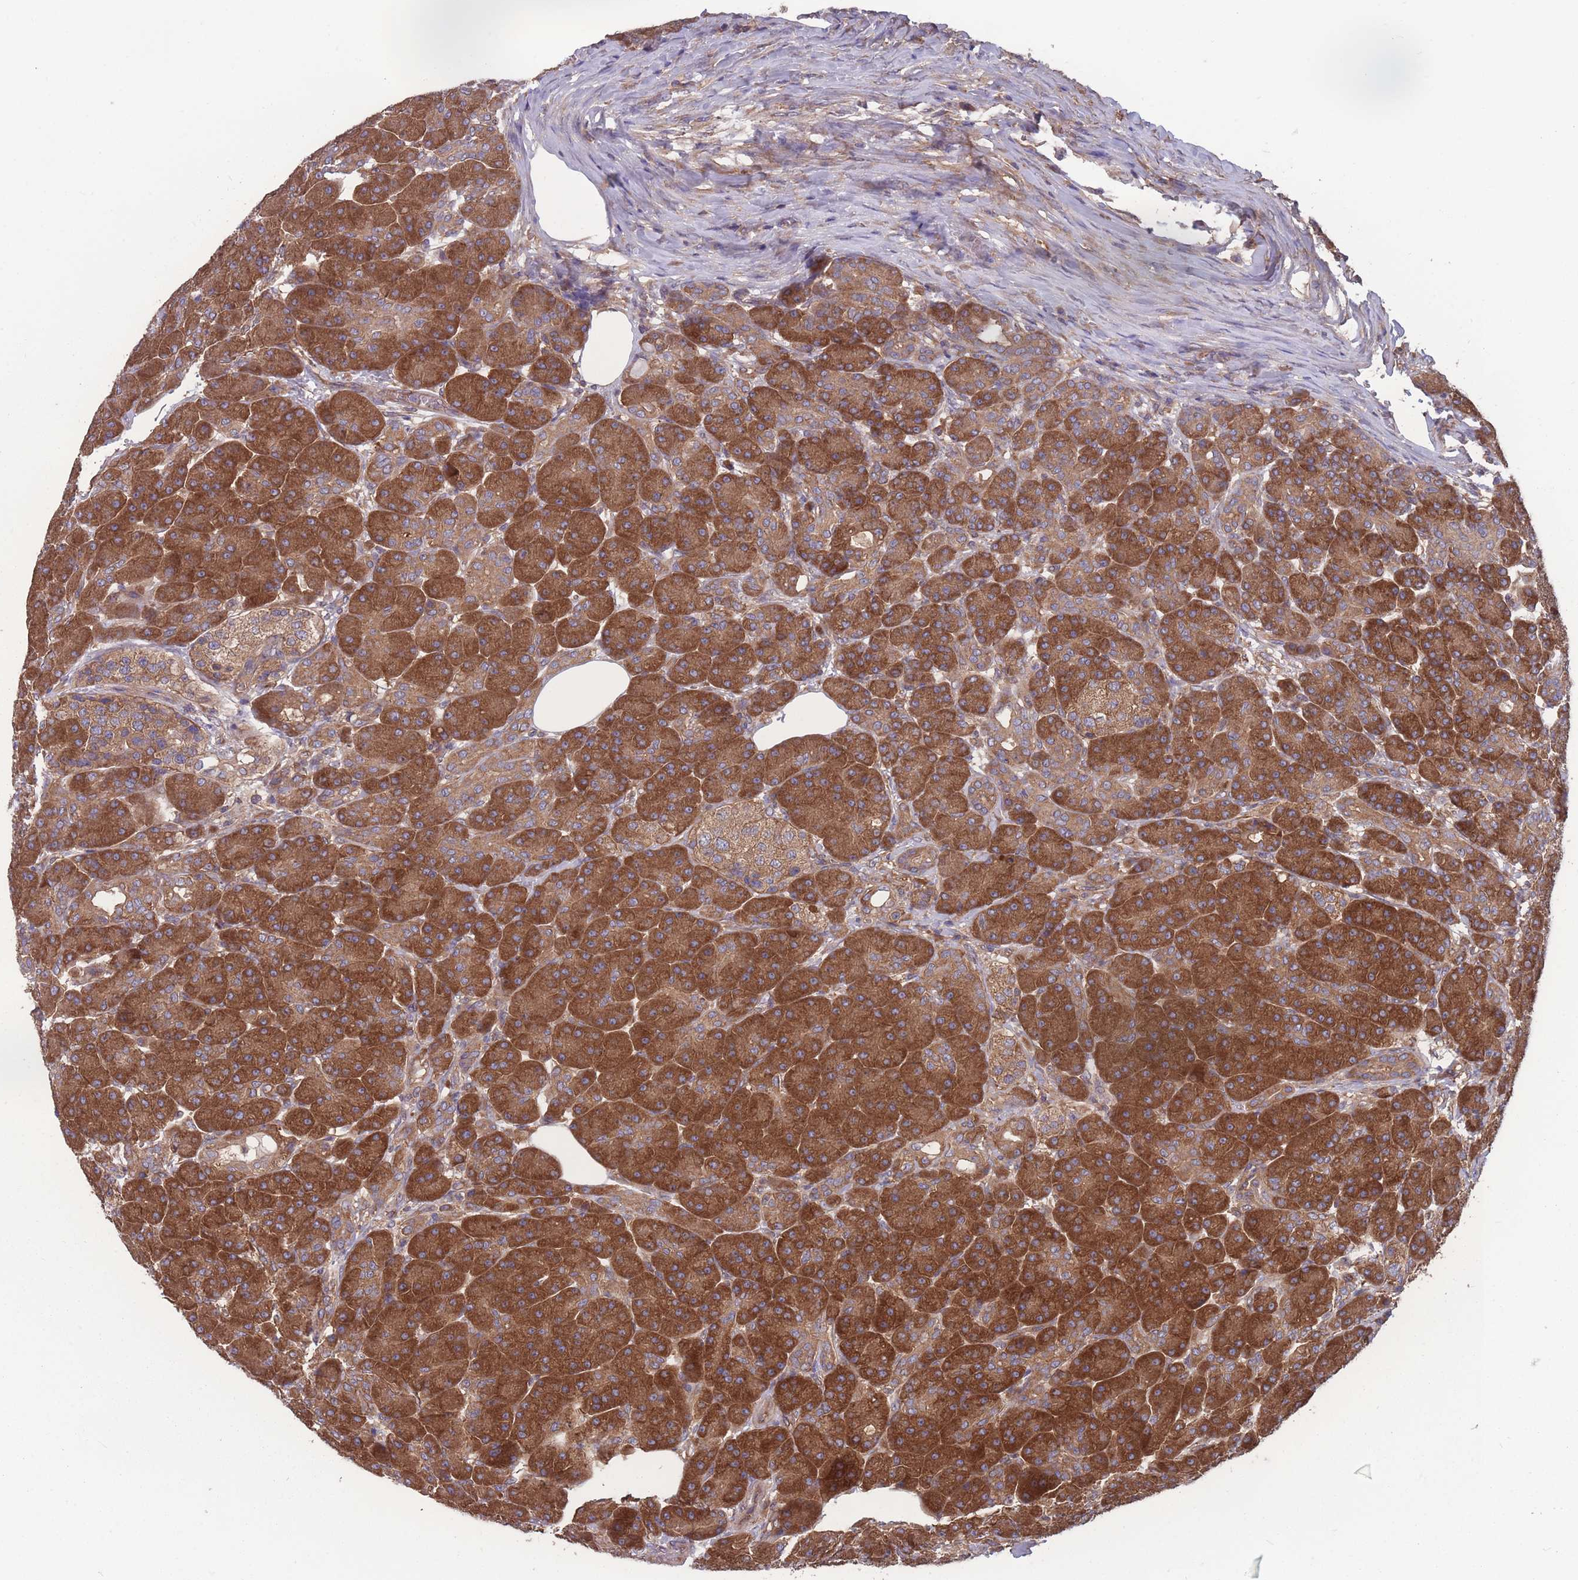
{"staining": {"intensity": "strong", "quantity": ">75%", "location": "cytoplasmic/membranous"}, "tissue": "pancreas", "cell_type": "Exocrine glandular cells", "image_type": "normal", "snomed": [{"axis": "morphology", "description": "Normal tissue, NOS"}, {"axis": "topography", "description": "Pancreas"}], "caption": "Immunohistochemistry histopathology image of unremarkable human pancreas stained for a protein (brown), which displays high levels of strong cytoplasmic/membranous staining in approximately >75% of exocrine glandular cells.", "gene": "ZPR1", "patient": {"sex": "male", "age": 63}}